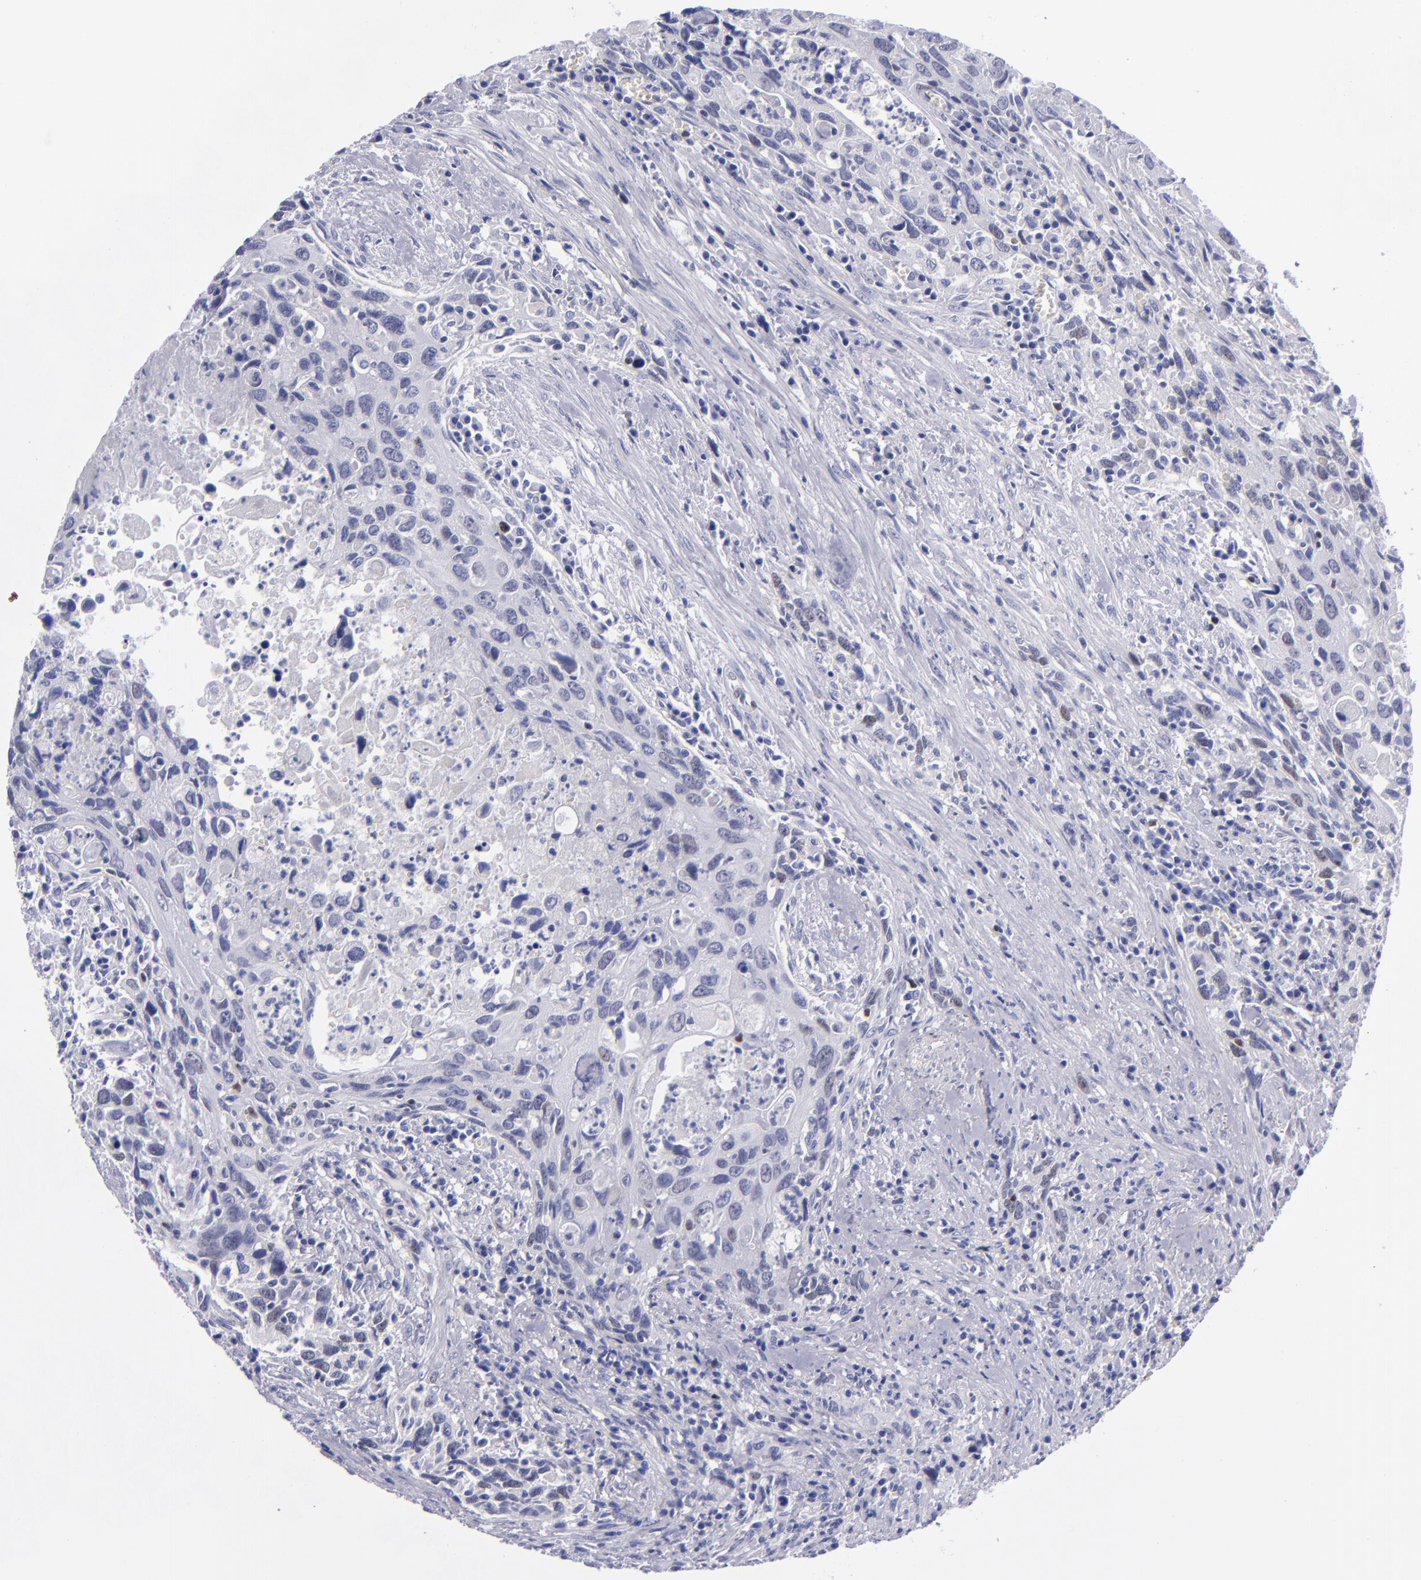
{"staining": {"intensity": "negative", "quantity": "none", "location": "none"}, "tissue": "urothelial cancer", "cell_type": "Tumor cells", "image_type": "cancer", "snomed": [{"axis": "morphology", "description": "Urothelial carcinoma, High grade"}, {"axis": "topography", "description": "Urinary bladder"}], "caption": "The immunohistochemistry image has no significant expression in tumor cells of urothelial carcinoma (high-grade) tissue.", "gene": "MCM7", "patient": {"sex": "male", "age": 71}}